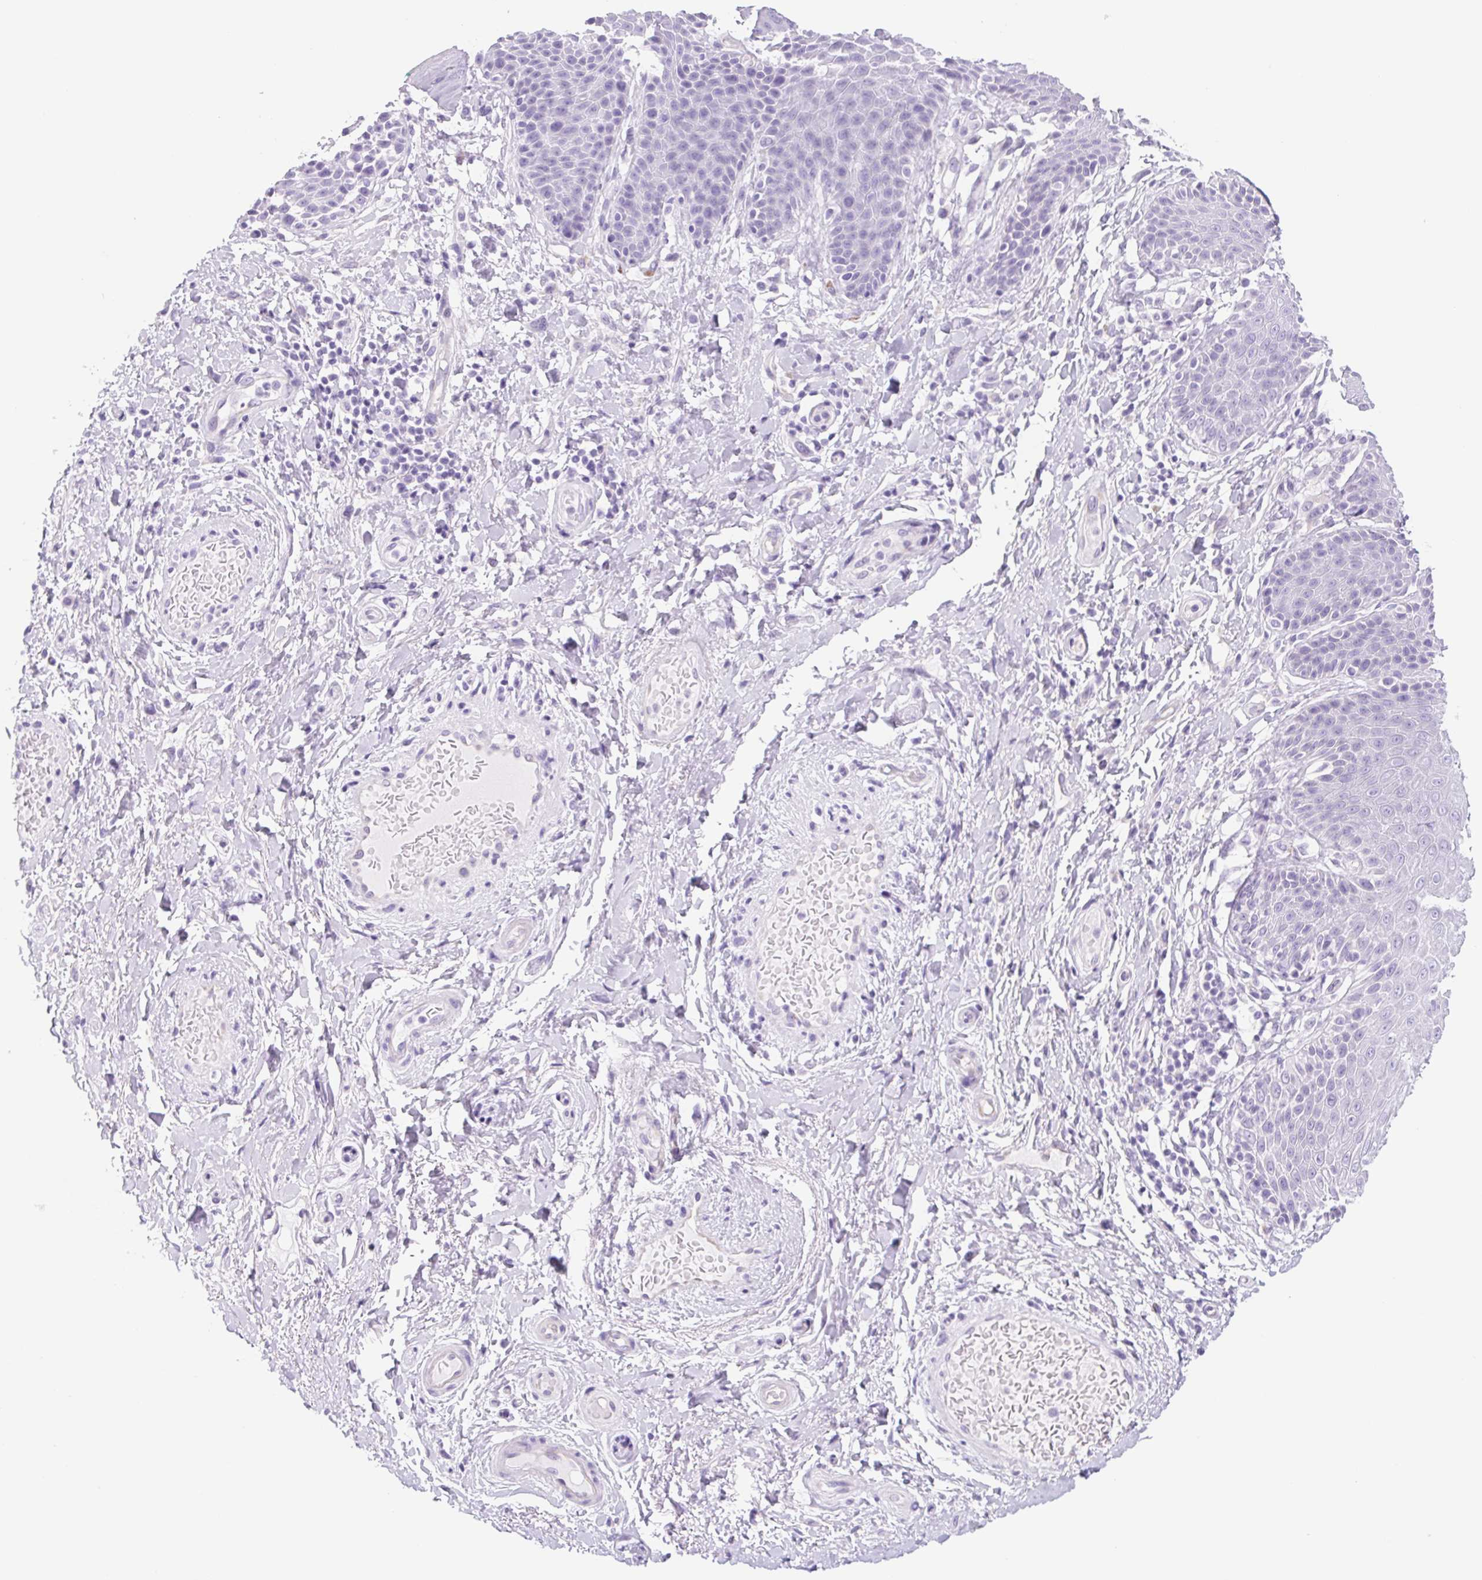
{"staining": {"intensity": "negative", "quantity": "none", "location": "none"}, "tissue": "skin", "cell_type": "Epidermal cells", "image_type": "normal", "snomed": [{"axis": "morphology", "description": "Normal tissue, NOS"}, {"axis": "topography", "description": "Anal"}, {"axis": "topography", "description": "Peripheral nerve tissue"}], "caption": "A micrograph of skin stained for a protein demonstrates no brown staining in epidermal cells. (Stains: DAB (3,3'-diaminobenzidine) IHC with hematoxylin counter stain, Microscopy: brightfield microscopy at high magnification).", "gene": "CYP21A2", "patient": {"sex": "male", "age": 51}}